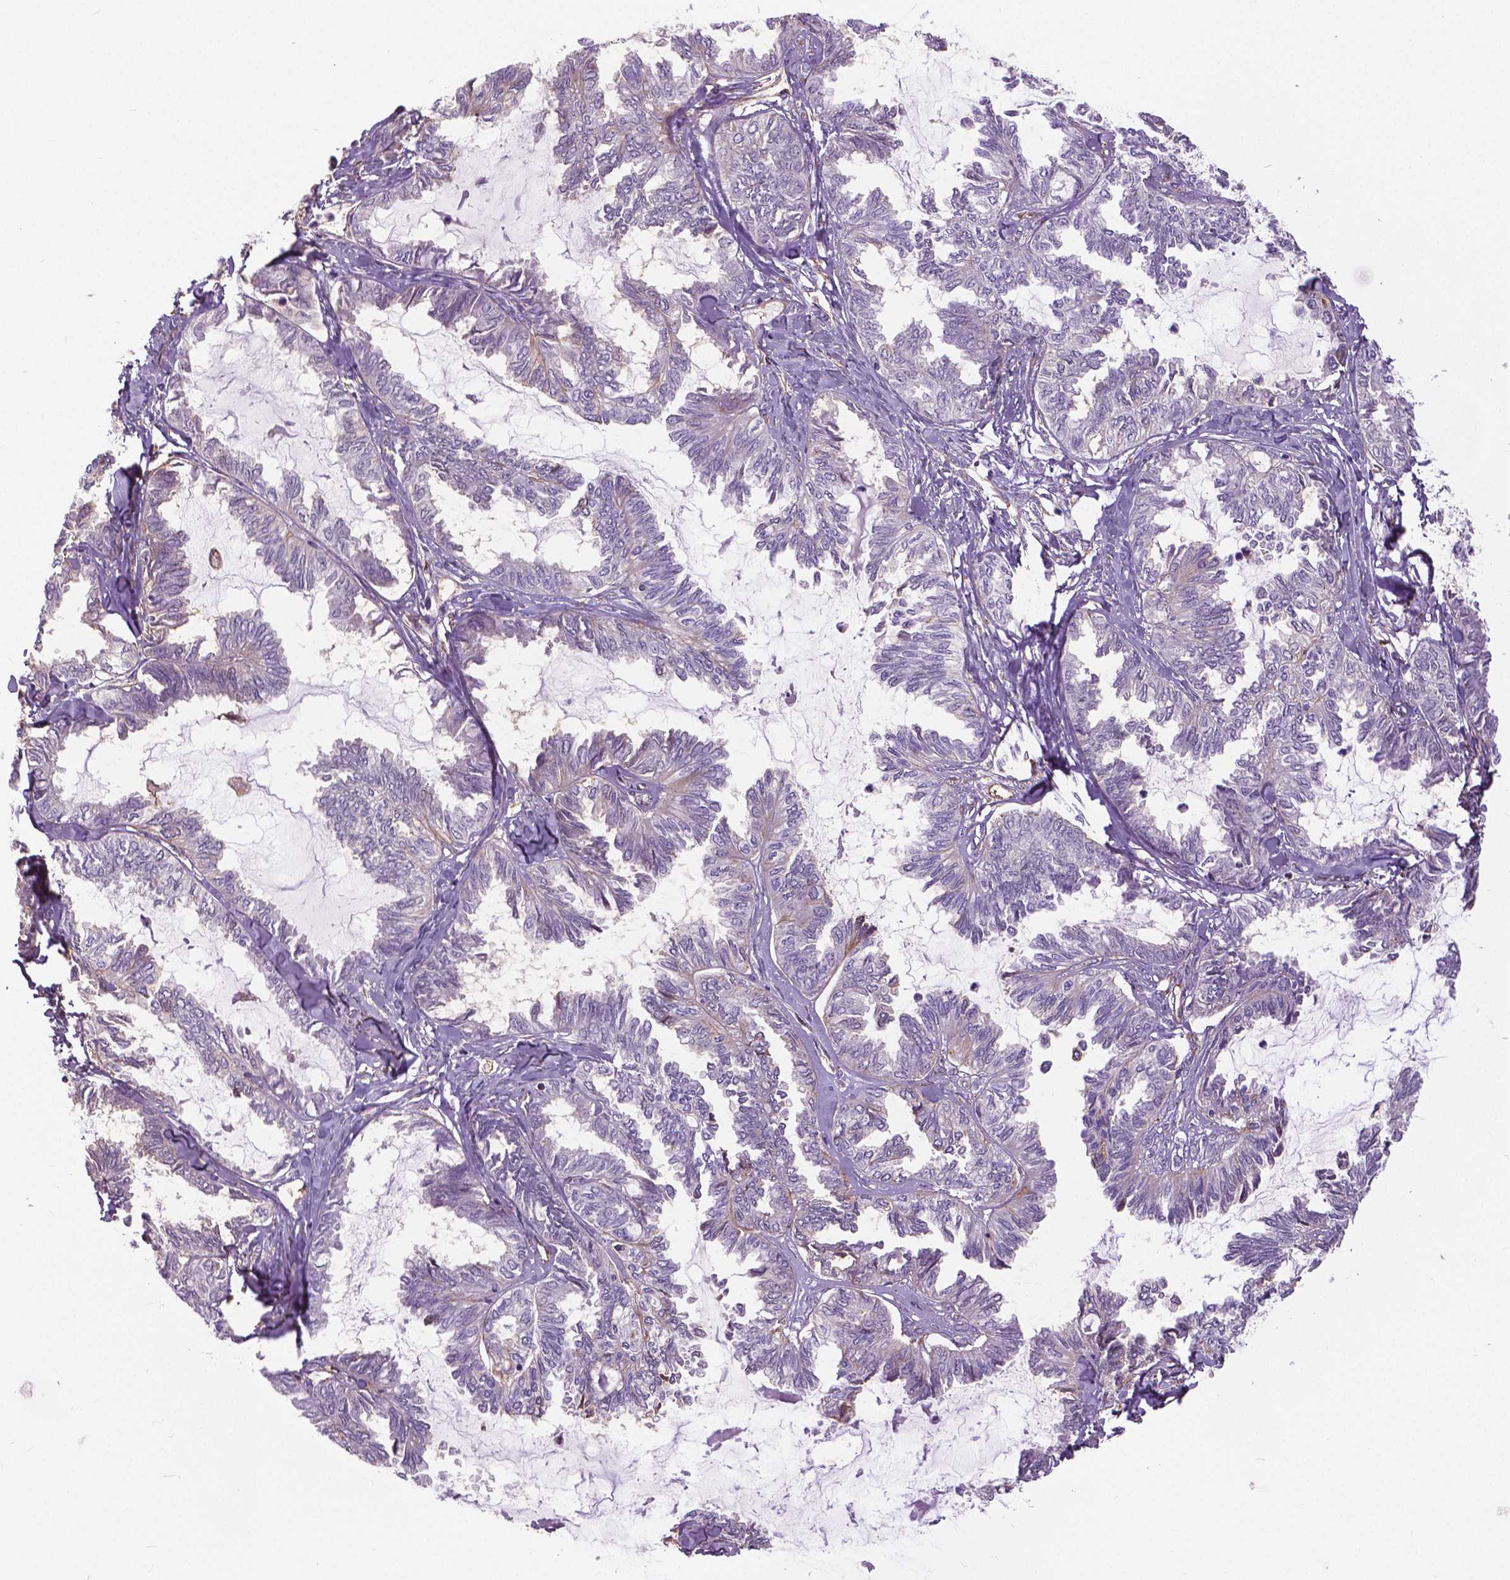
{"staining": {"intensity": "negative", "quantity": "none", "location": "none"}, "tissue": "ovarian cancer", "cell_type": "Tumor cells", "image_type": "cancer", "snomed": [{"axis": "morphology", "description": "Carcinoma, endometroid"}, {"axis": "topography", "description": "Ovary"}], "caption": "IHC photomicrograph of endometroid carcinoma (ovarian) stained for a protein (brown), which reveals no staining in tumor cells.", "gene": "ANXA13", "patient": {"sex": "female", "age": 70}}